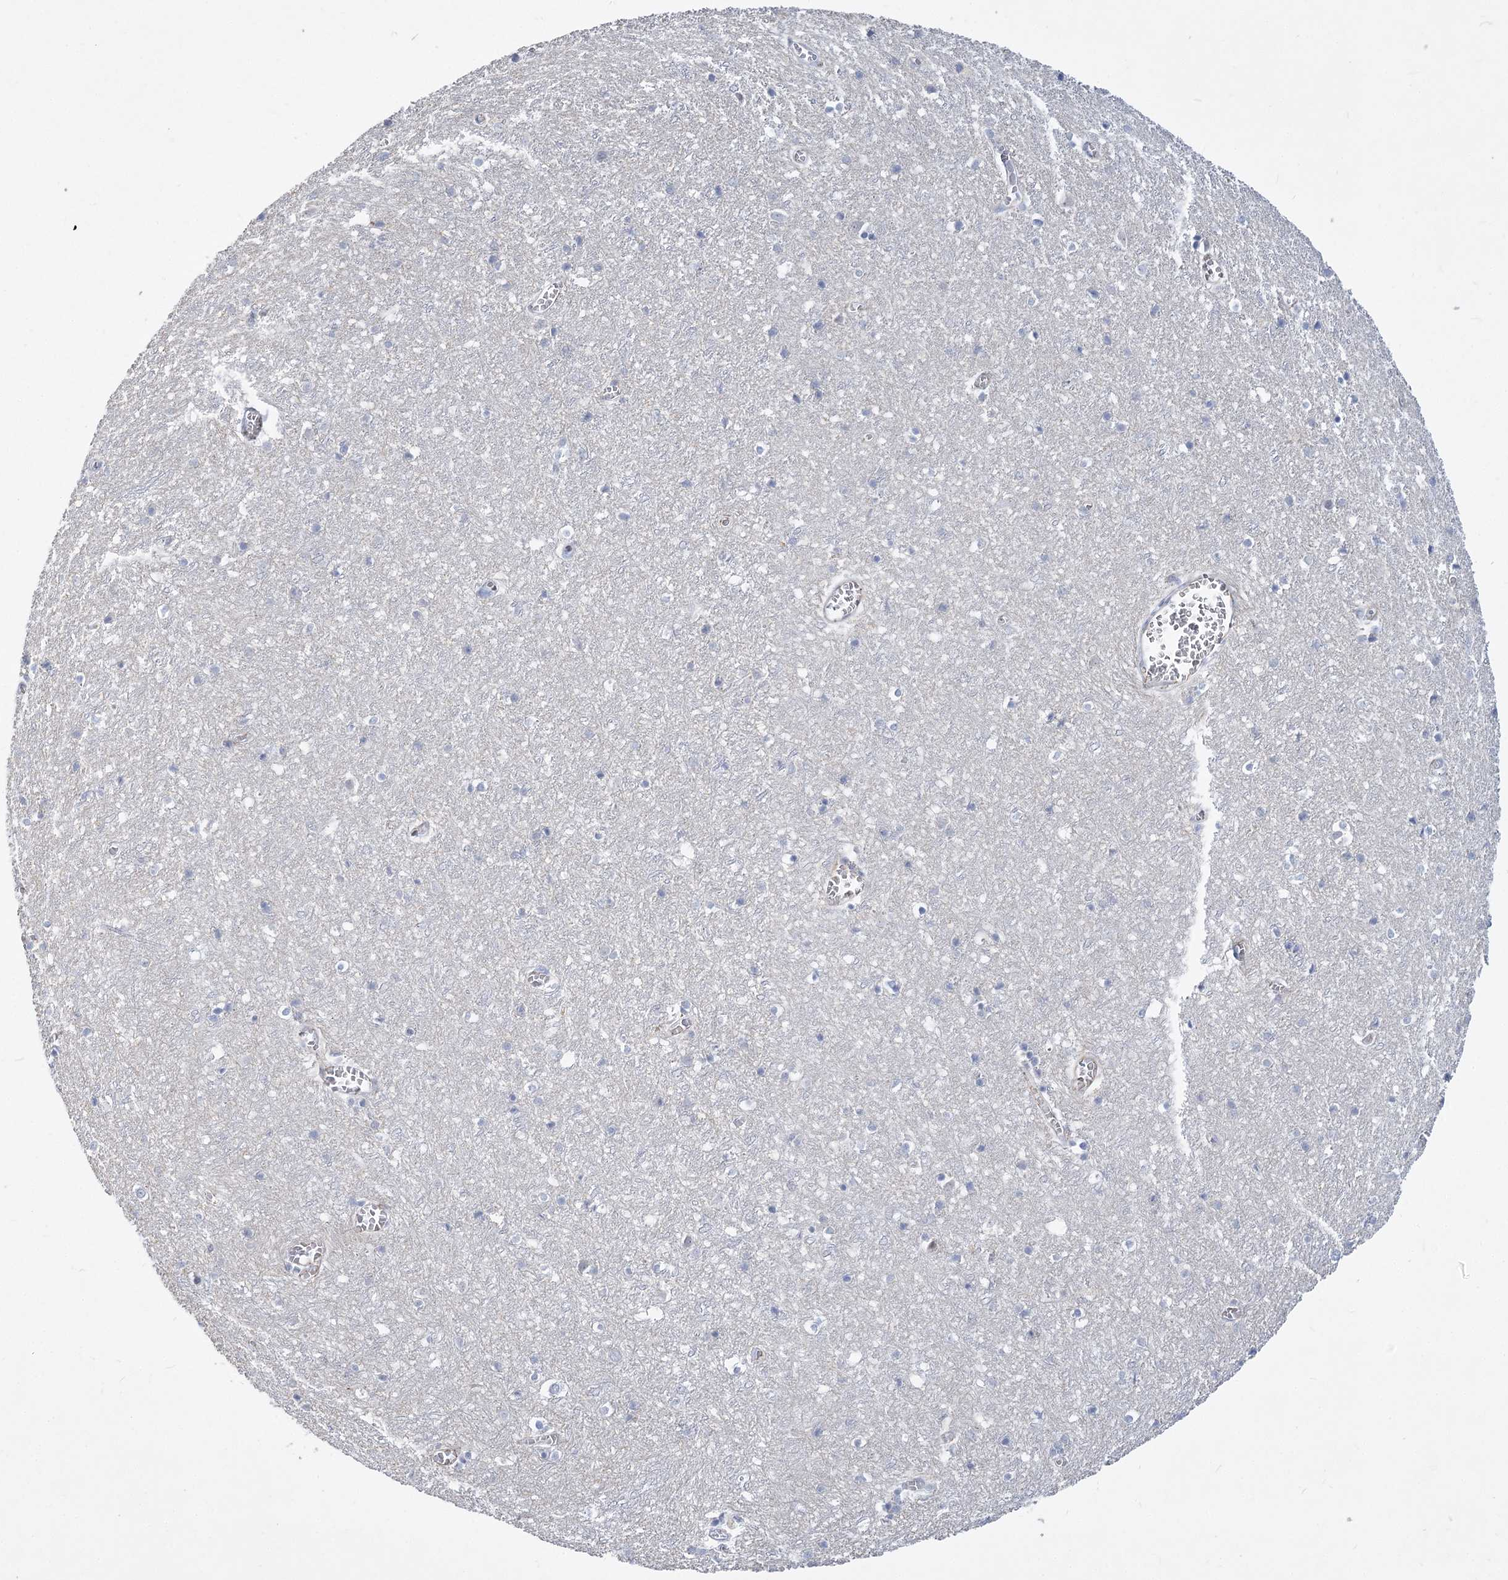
{"staining": {"intensity": "negative", "quantity": "none", "location": "none"}, "tissue": "cerebral cortex", "cell_type": "Endothelial cells", "image_type": "normal", "snomed": [{"axis": "morphology", "description": "Normal tissue, NOS"}, {"axis": "topography", "description": "Cerebral cortex"}], "caption": "An IHC photomicrograph of benign cerebral cortex is shown. There is no staining in endothelial cells of cerebral cortex. (Brightfield microscopy of DAB (3,3'-diaminobenzidine) IHC at high magnification).", "gene": "ARSI", "patient": {"sex": "female", "age": 64}}